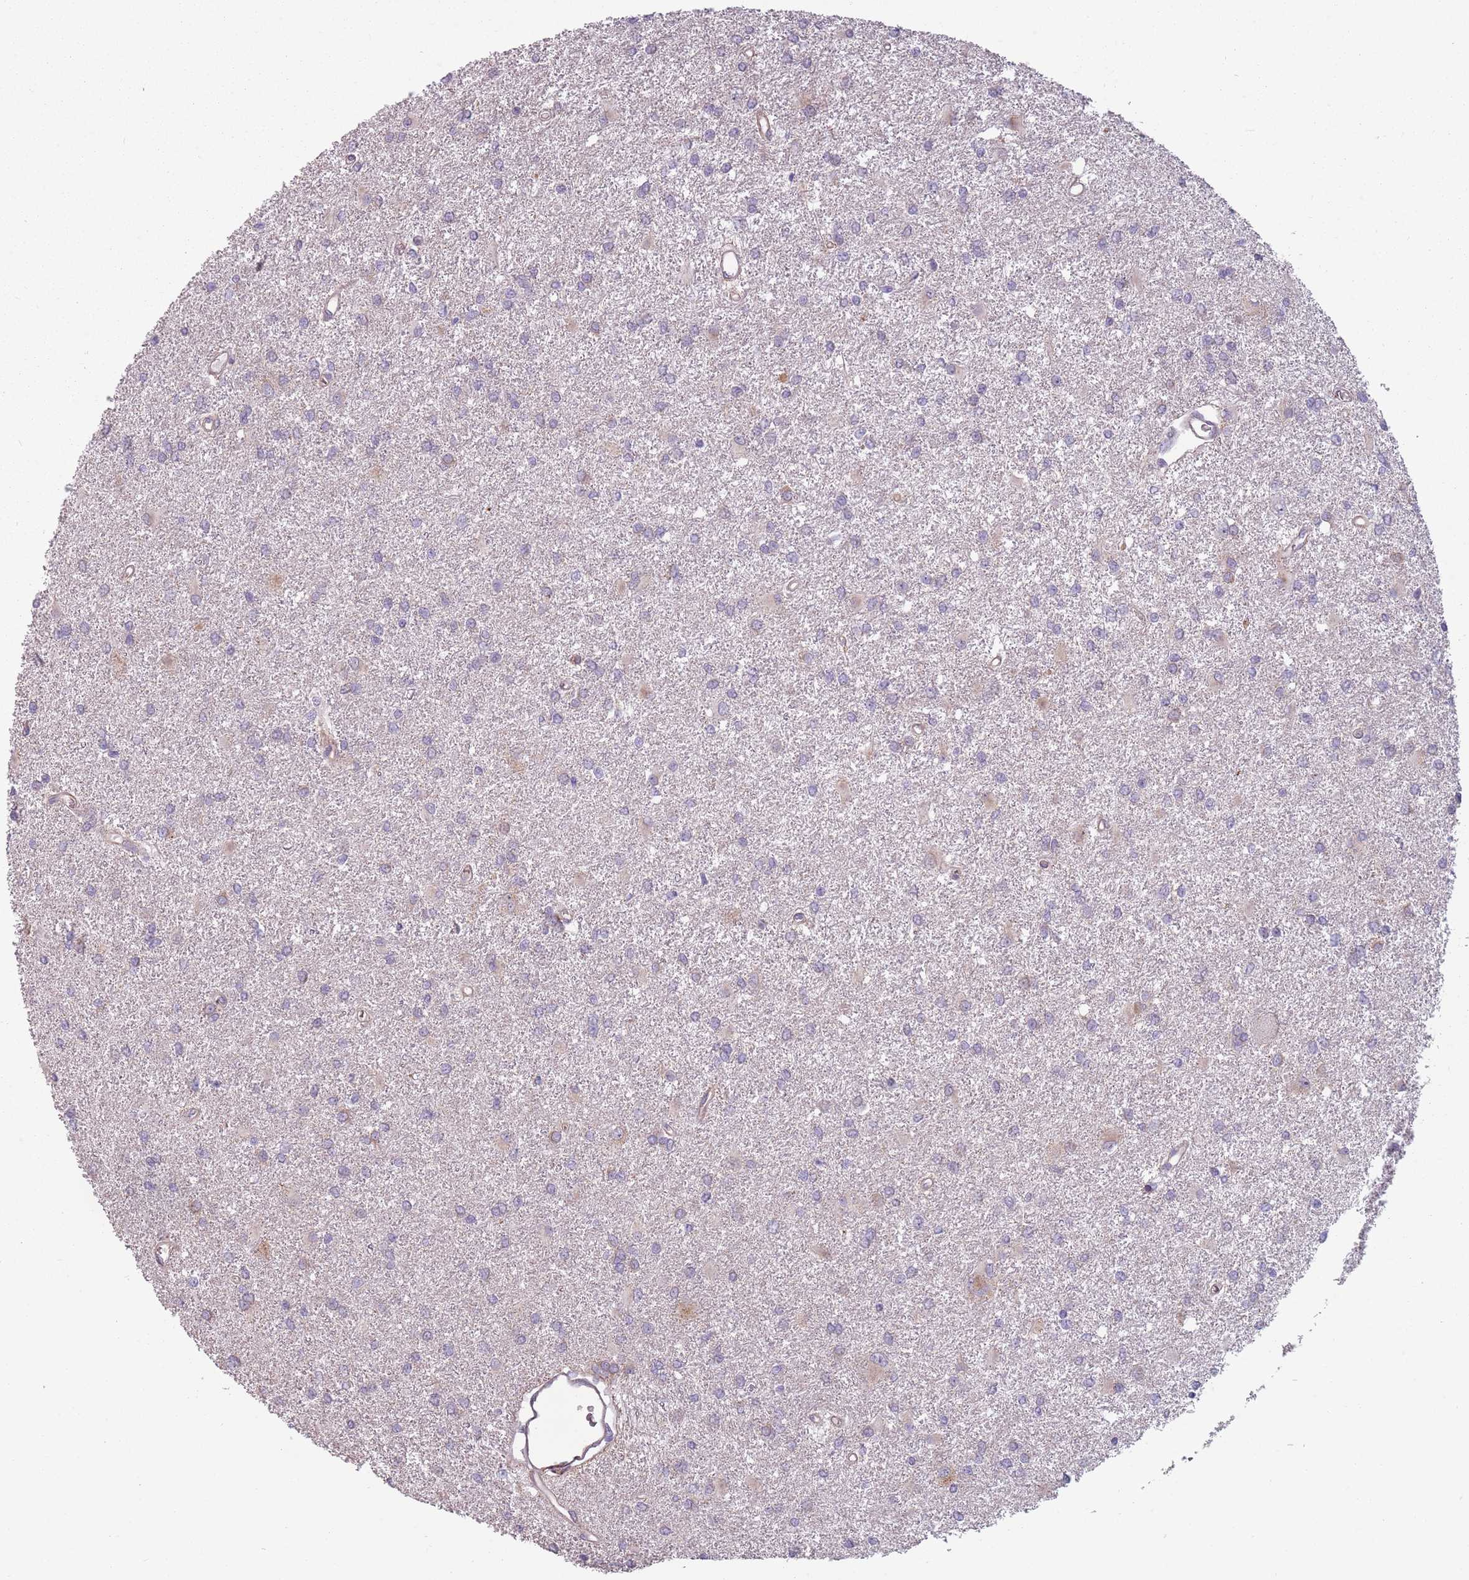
{"staining": {"intensity": "weak", "quantity": "<25%", "location": "cytoplasmic/membranous"}, "tissue": "glioma", "cell_type": "Tumor cells", "image_type": "cancer", "snomed": [{"axis": "morphology", "description": "Glioma, malignant, High grade"}, {"axis": "topography", "description": "Brain"}], "caption": "The histopathology image demonstrates no staining of tumor cells in glioma.", "gene": "TLCD2", "patient": {"sex": "female", "age": 50}}